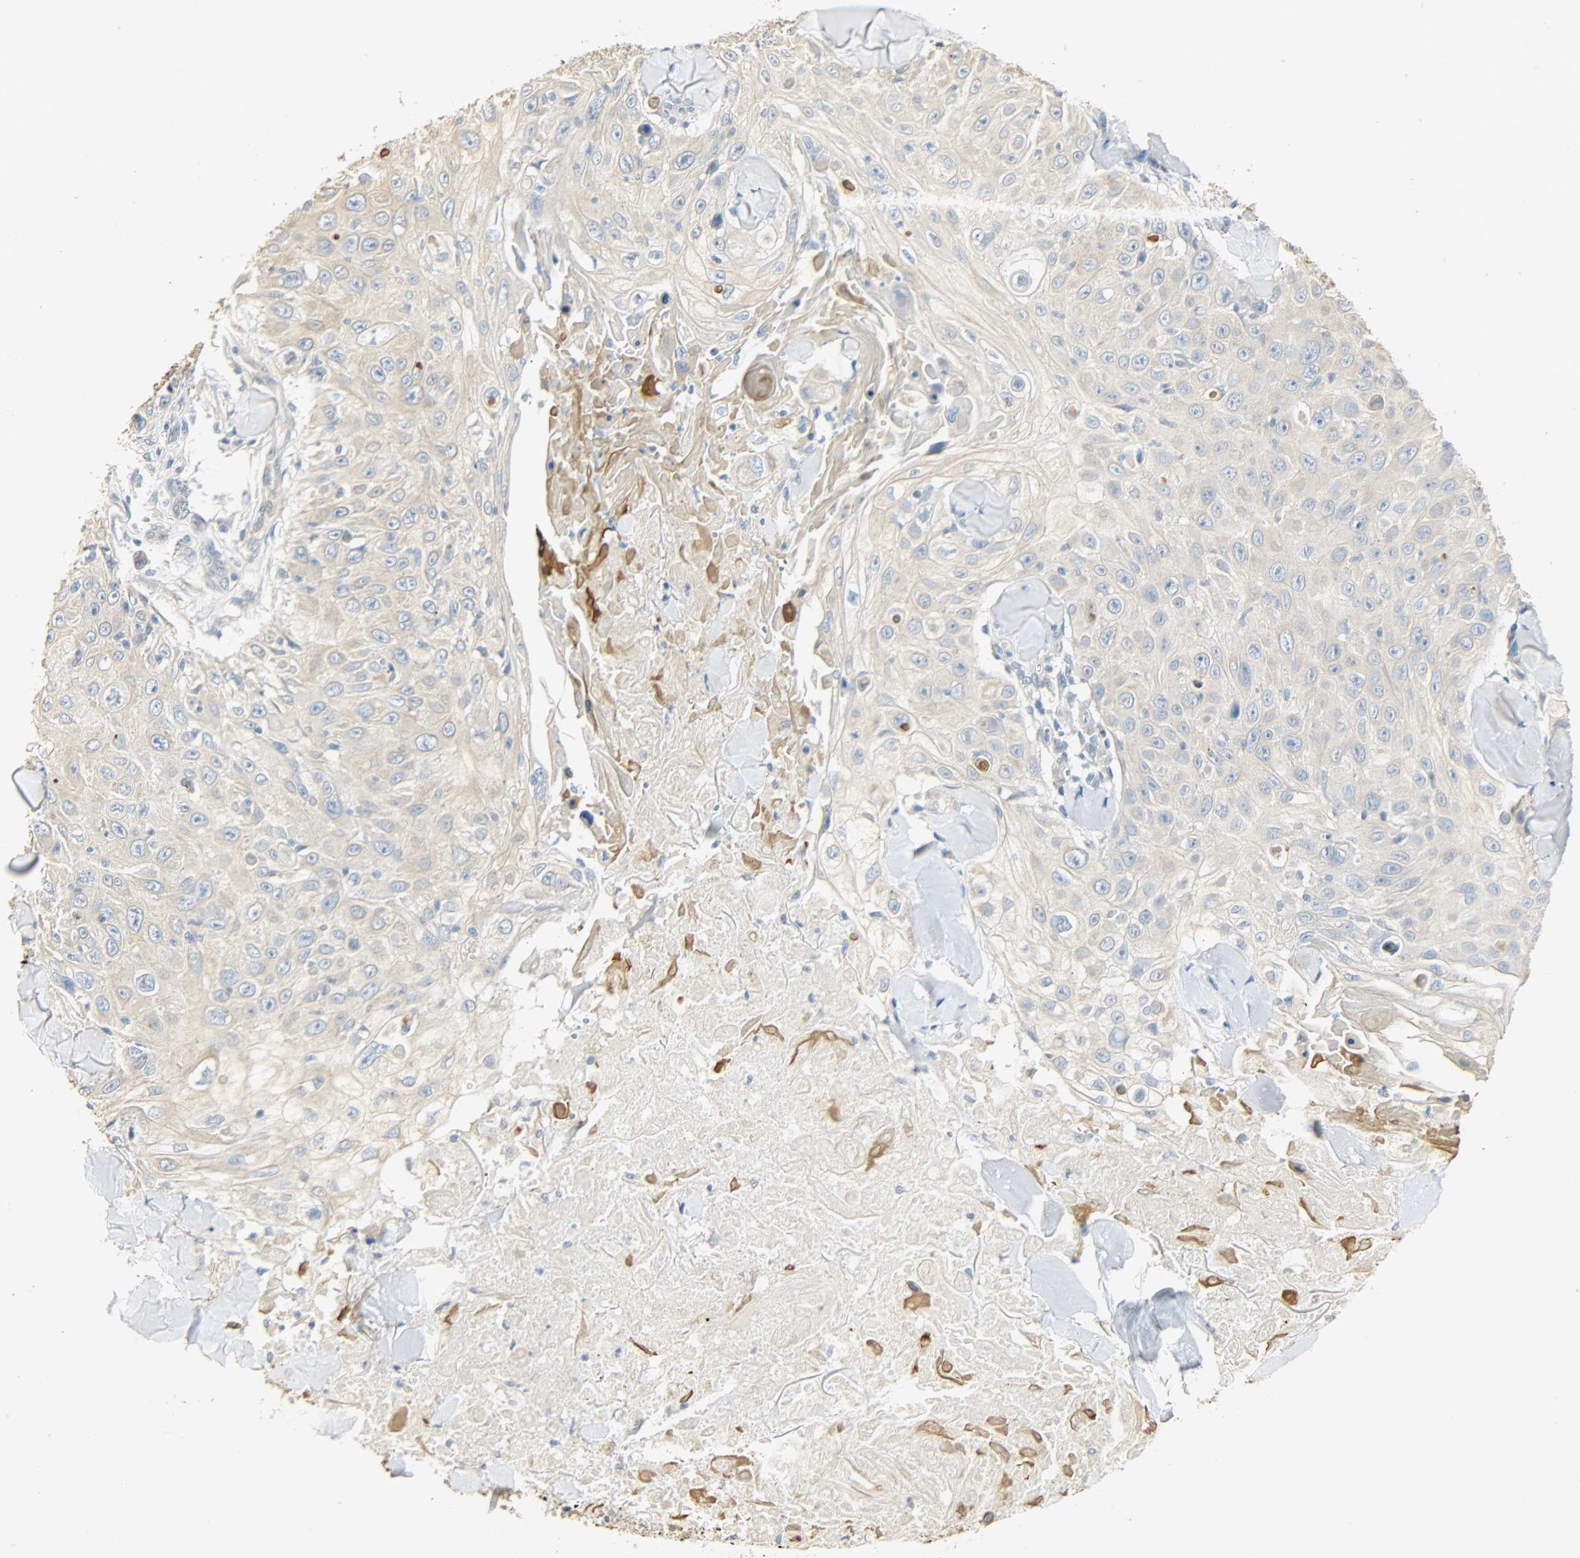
{"staining": {"intensity": "weak", "quantity": "25%-75%", "location": "cytoplasmic/membranous"}, "tissue": "skin cancer", "cell_type": "Tumor cells", "image_type": "cancer", "snomed": [{"axis": "morphology", "description": "Squamous cell carcinoma, NOS"}, {"axis": "topography", "description": "Skin"}], "caption": "Approximately 25%-75% of tumor cells in human skin cancer (squamous cell carcinoma) reveal weak cytoplasmic/membranous protein positivity as visualized by brown immunohistochemical staining.", "gene": "USP13", "patient": {"sex": "male", "age": 86}}